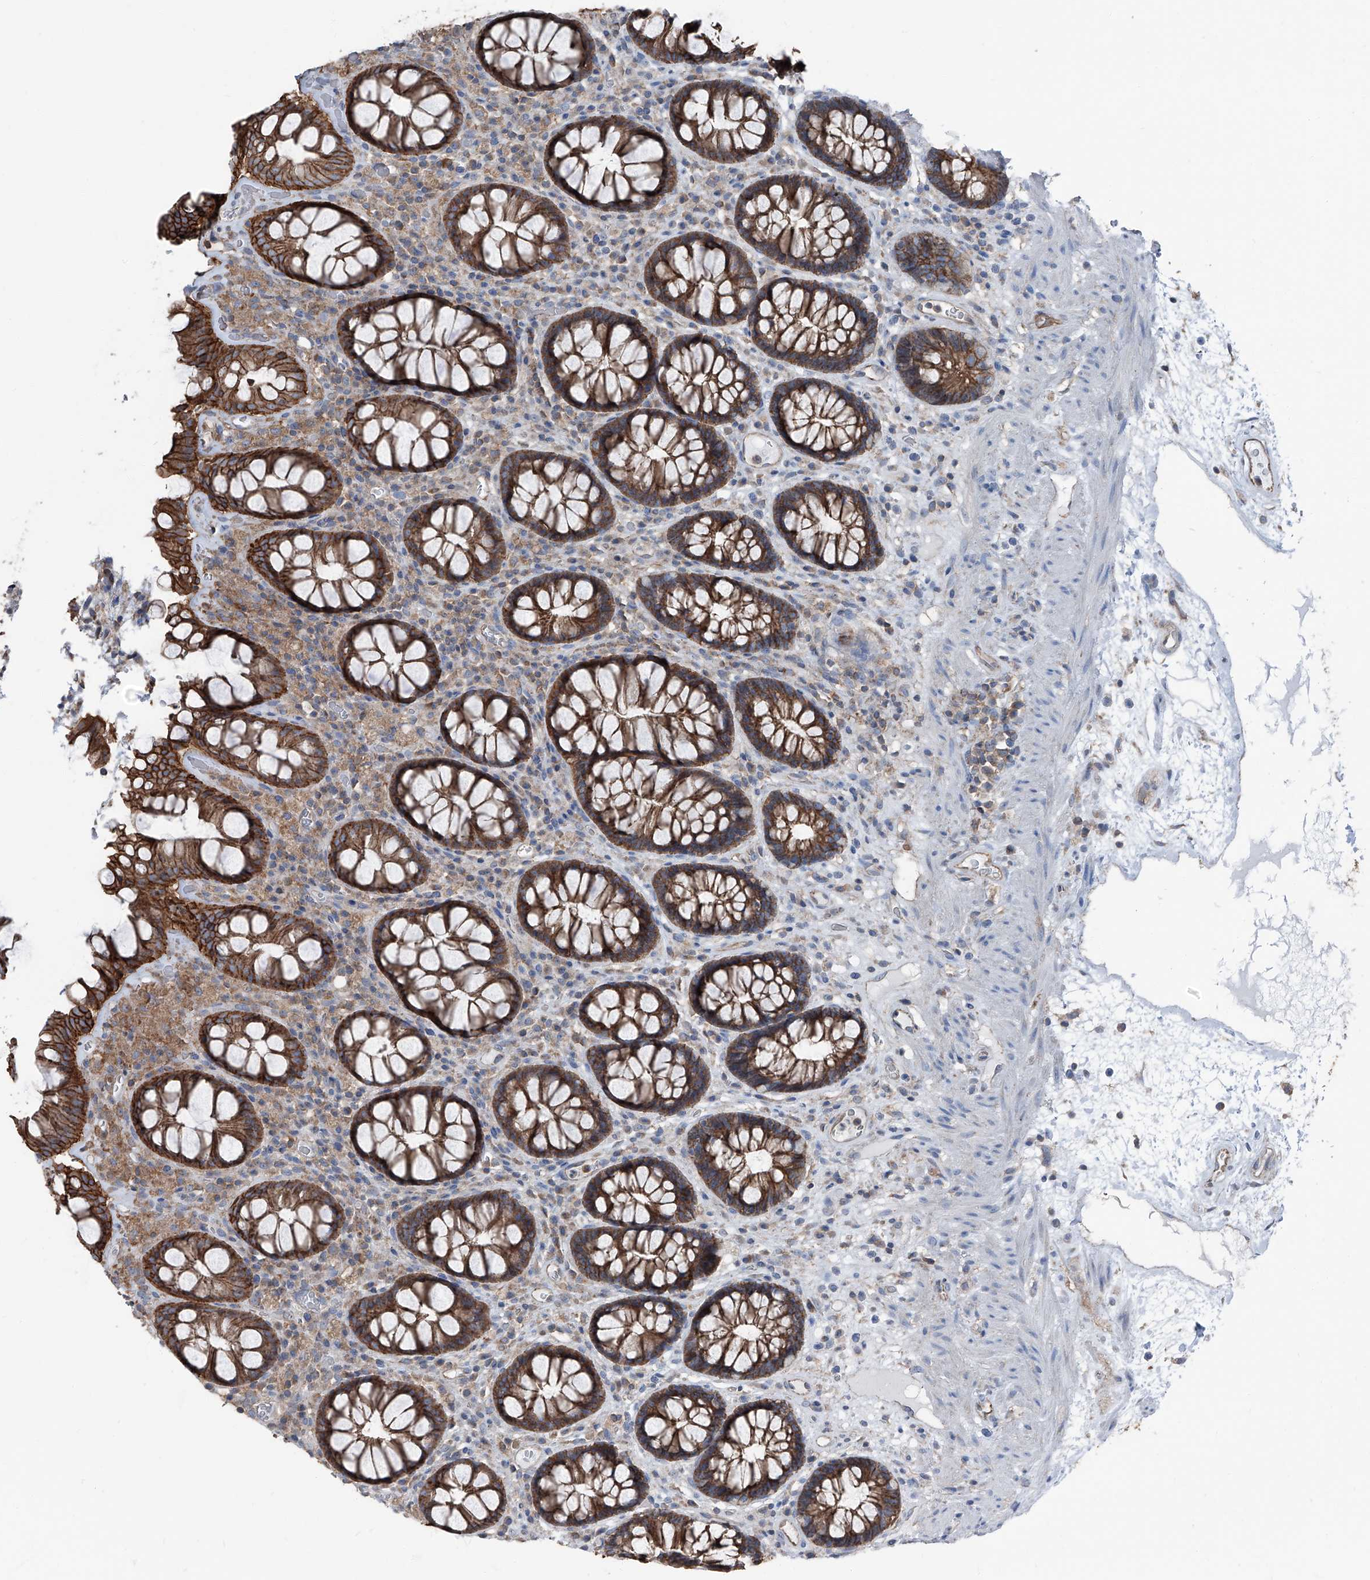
{"staining": {"intensity": "strong", "quantity": ">75%", "location": "cytoplasmic/membranous"}, "tissue": "rectum", "cell_type": "Glandular cells", "image_type": "normal", "snomed": [{"axis": "morphology", "description": "Normal tissue, NOS"}, {"axis": "topography", "description": "Rectum"}], "caption": "IHC staining of benign rectum, which reveals high levels of strong cytoplasmic/membranous staining in about >75% of glandular cells indicating strong cytoplasmic/membranous protein staining. The staining was performed using DAB (3,3'-diaminobenzidine) (brown) for protein detection and nuclei were counterstained in hematoxylin (blue).", "gene": "GPR142", "patient": {"sex": "male", "age": 64}}